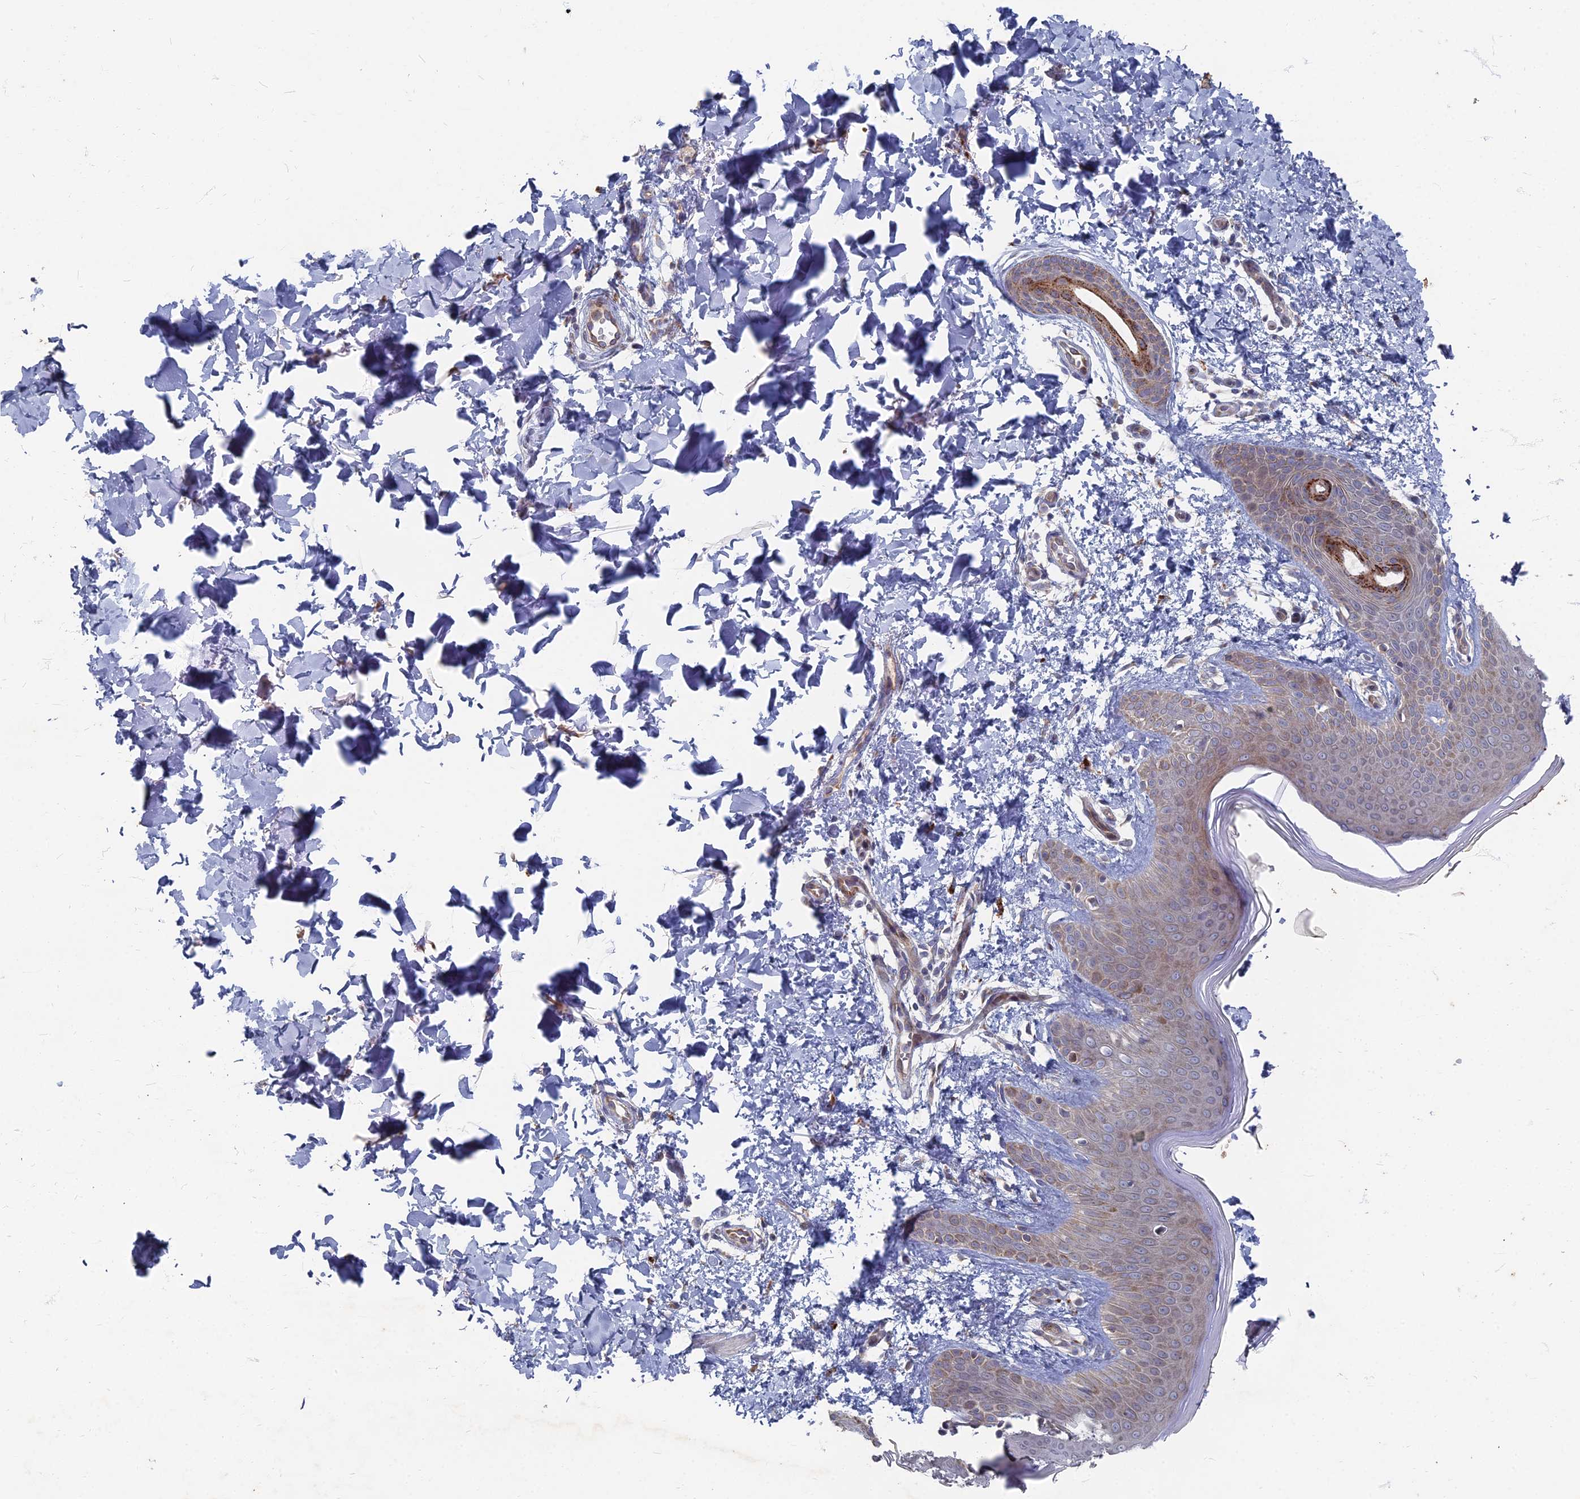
{"staining": {"intensity": "negative", "quantity": "none", "location": "none"}, "tissue": "skin", "cell_type": "Fibroblasts", "image_type": "normal", "snomed": [{"axis": "morphology", "description": "Normal tissue, NOS"}, {"axis": "topography", "description": "Skin"}], "caption": "Skin was stained to show a protein in brown. There is no significant staining in fibroblasts. Brightfield microscopy of immunohistochemistry stained with DAB (3,3'-diaminobenzidine) (brown) and hematoxylin (blue), captured at high magnification.", "gene": "TMEM128", "patient": {"sex": "male", "age": 36}}